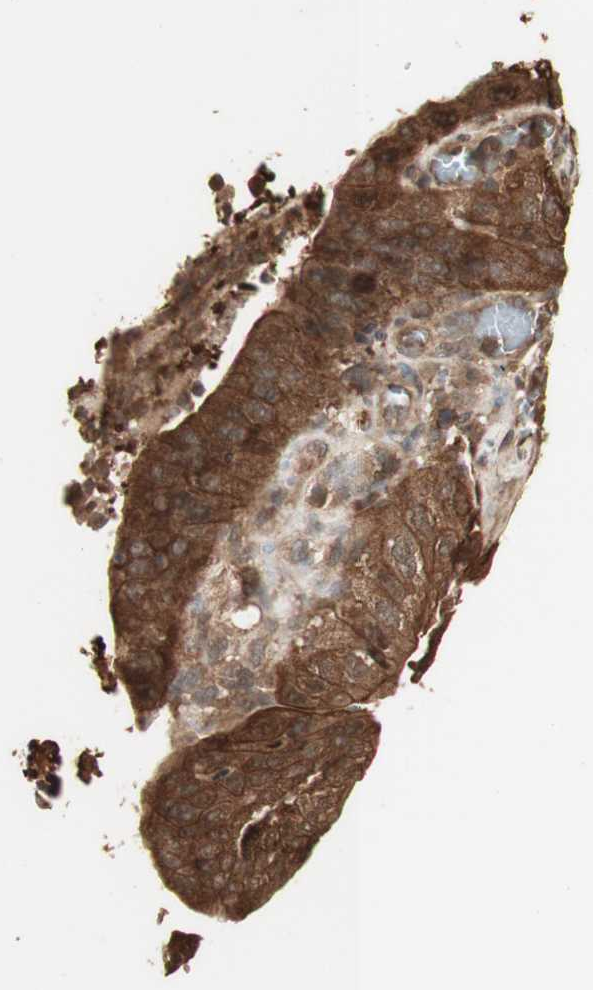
{"staining": {"intensity": "strong", "quantity": ">75%", "location": "cytoplasmic/membranous"}, "tissue": "stomach cancer", "cell_type": "Tumor cells", "image_type": "cancer", "snomed": [{"axis": "morphology", "description": "Adenocarcinoma, NOS"}, {"axis": "topography", "description": "Stomach"}], "caption": "The histopathology image shows staining of stomach cancer, revealing strong cytoplasmic/membranous protein staining (brown color) within tumor cells.", "gene": "YWHAB", "patient": {"sex": "male", "age": 59}}